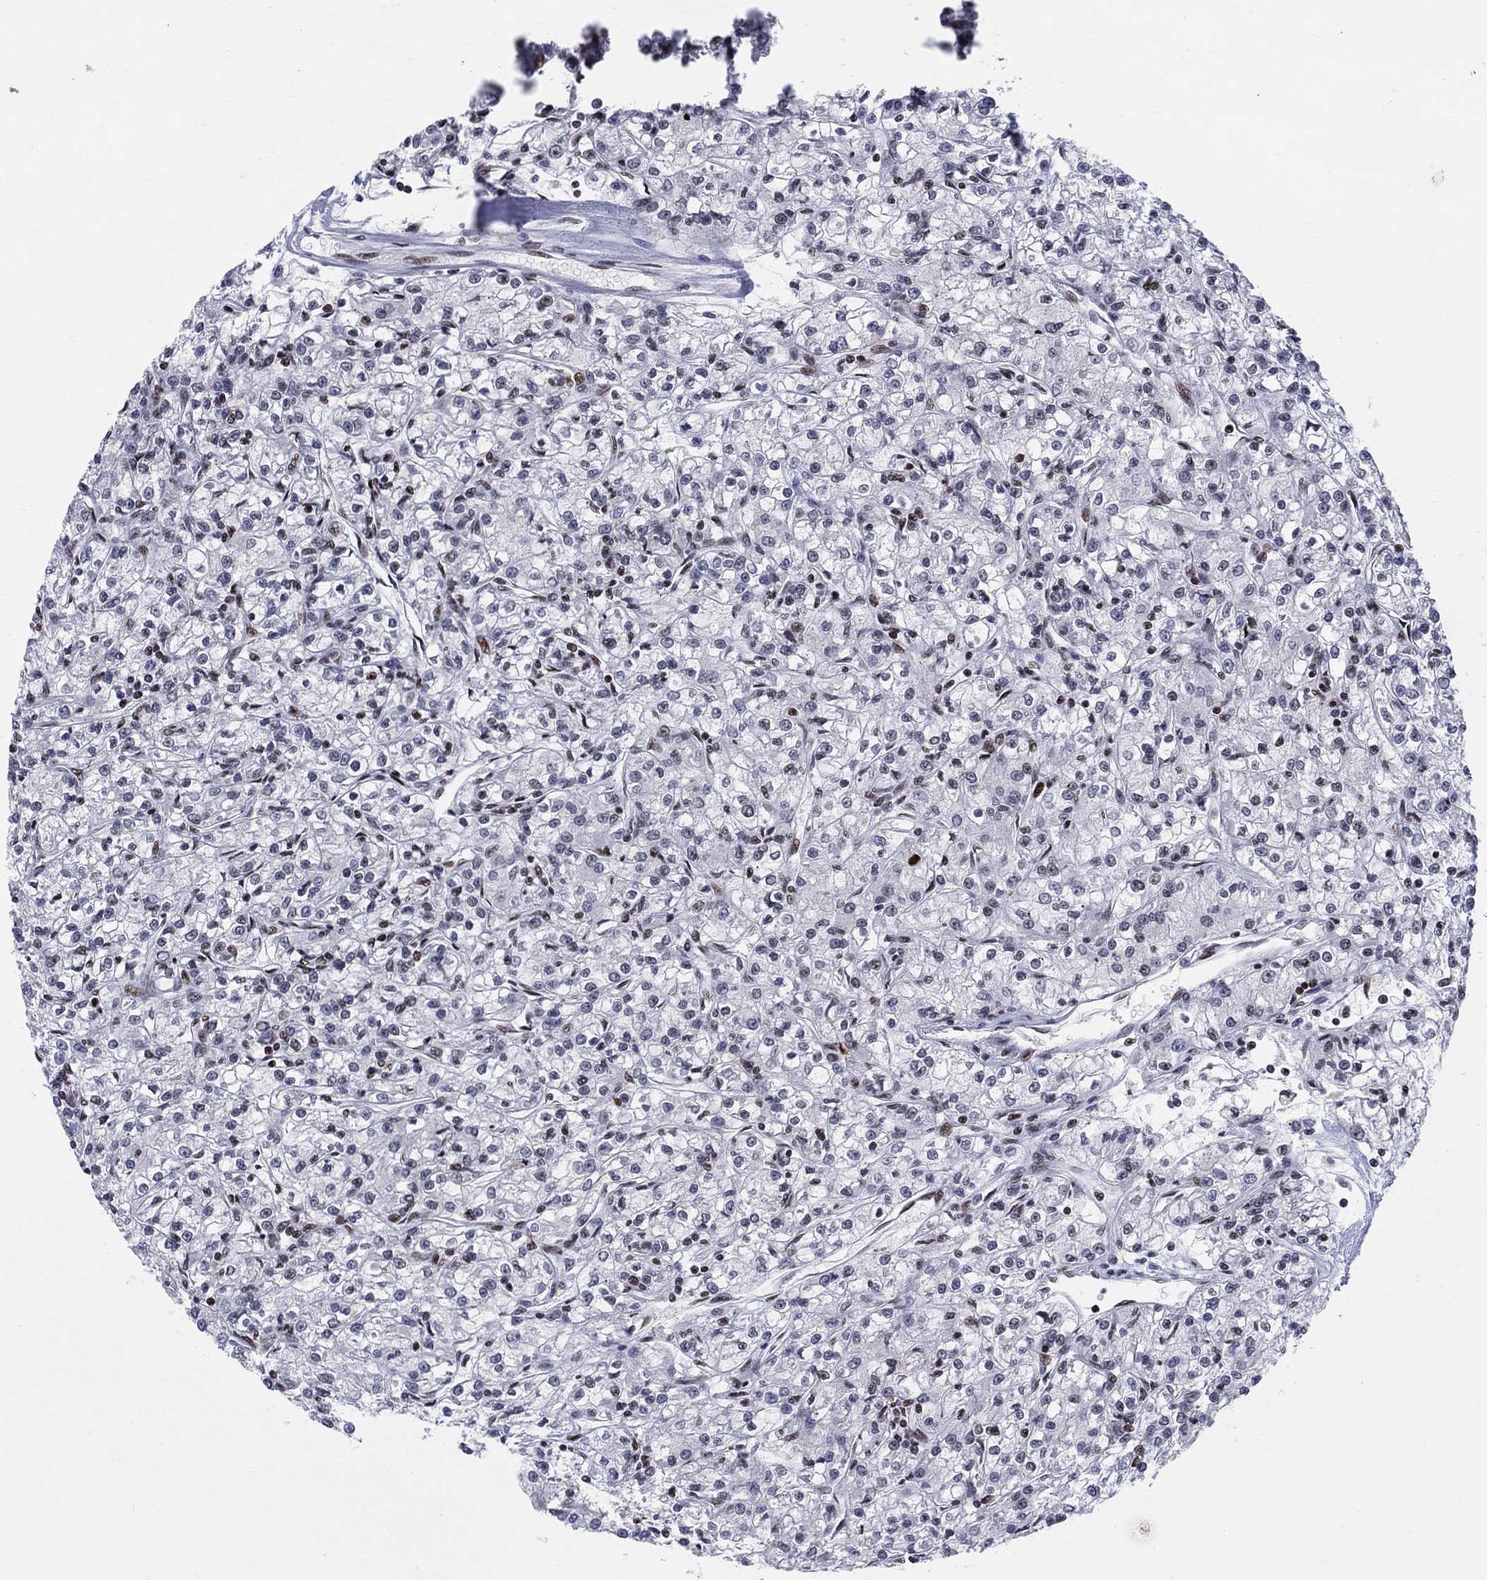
{"staining": {"intensity": "negative", "quantity": "none", "location": "none"}, "tissue": "renal cancer", "cell_type": "Tumor cells", "image_type": "cancer", "snomed": [{"axis": "morphology", "description": "Adenocarcinoma, NOS"}, {"axis": "topography", "description": "Kidney"}], "caption": "Histopathology image shows no protein staining in tumor cells of renal adenocarcinoma tissue.", "gene": "ZNHIT3", "patient": {"sex": "female", "age": 59}}